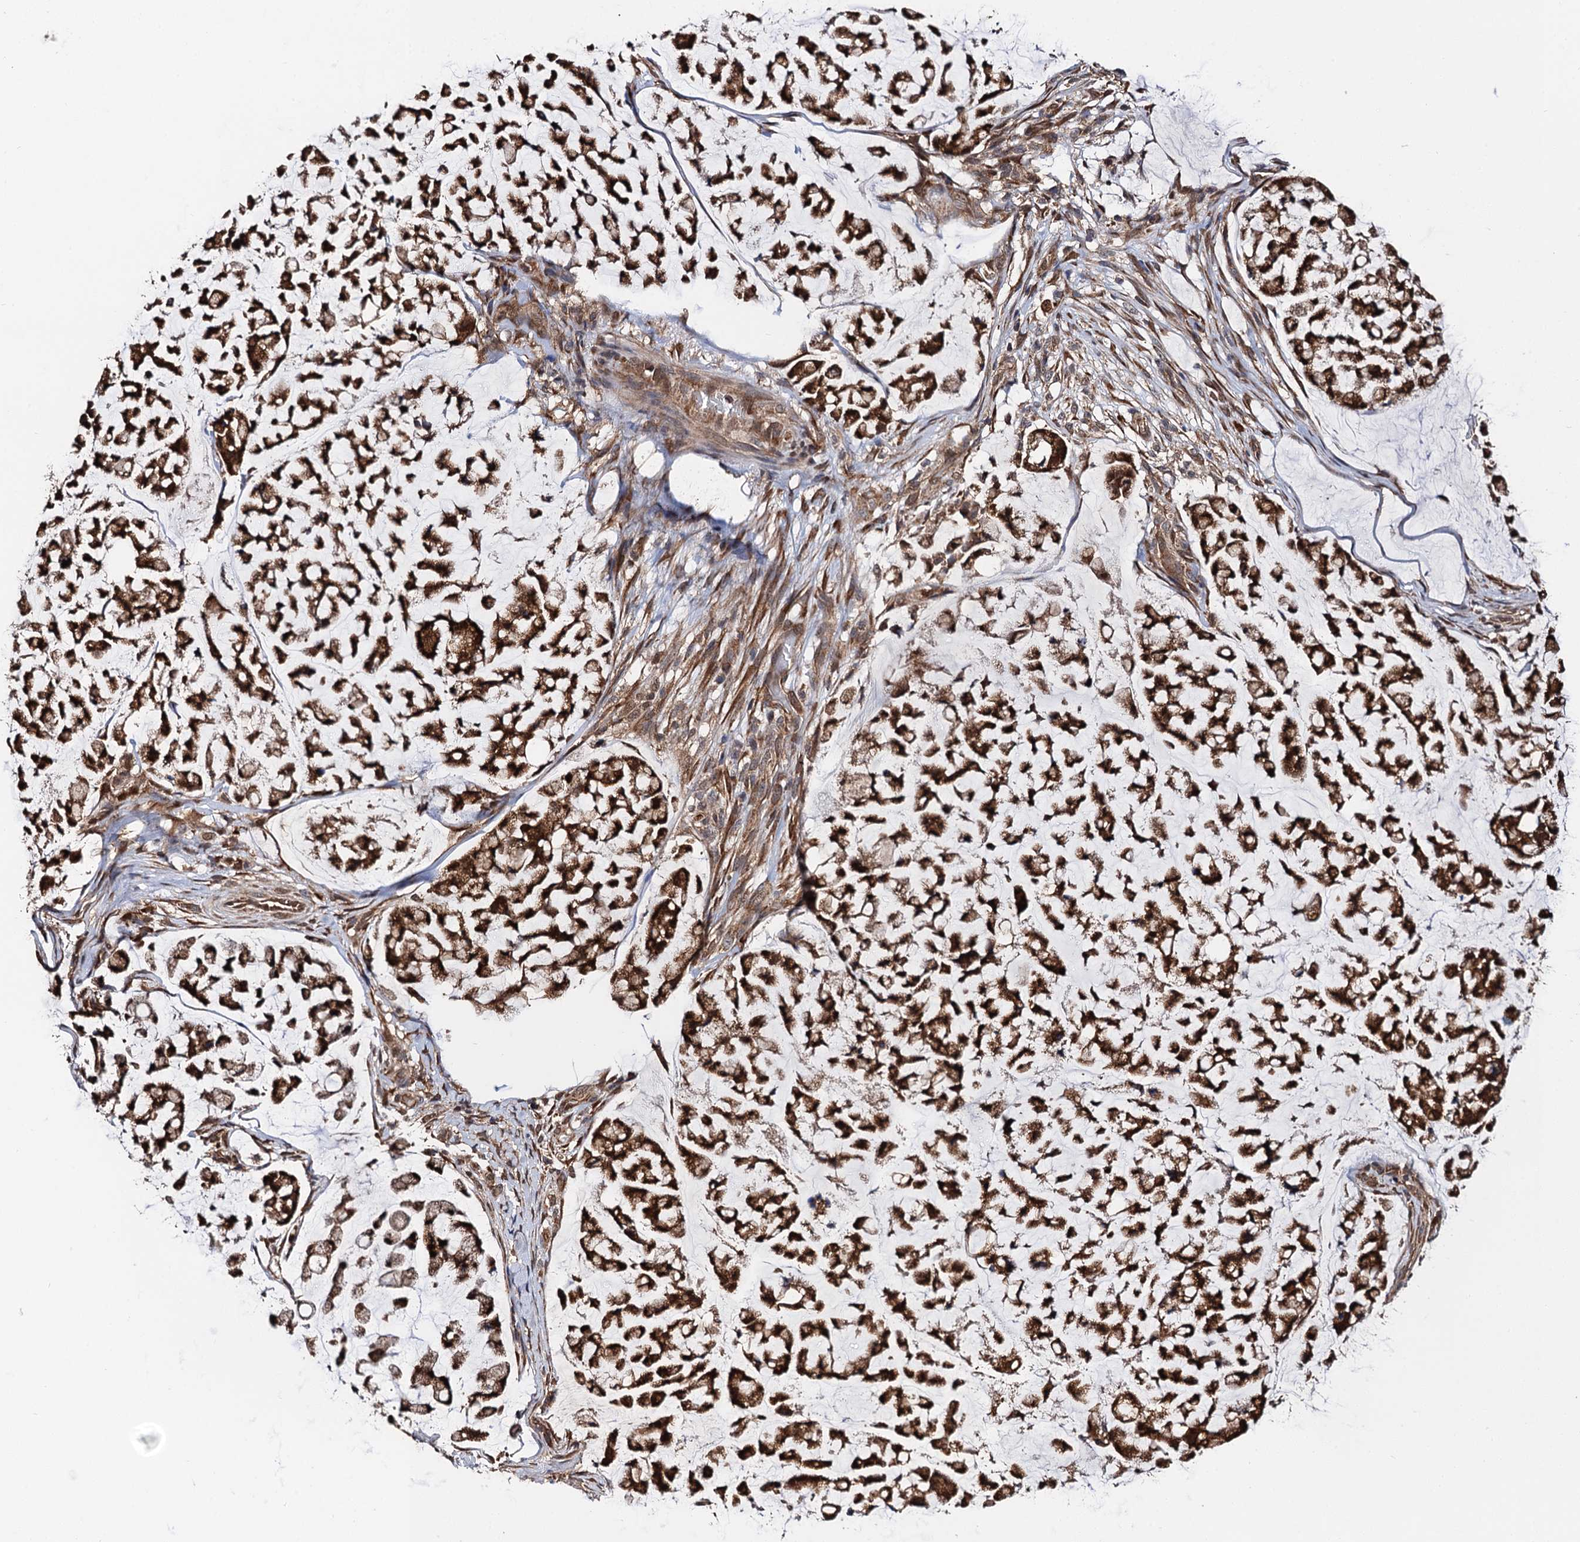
{"staining": {"intensity": "moderate", "quantity": ">75%", "location": "cytoplasmic/membranous"}, "tissue": "stomach cancer", "cell_type": "Tumor cells", "image_type": "cancer", "snomed": [{"axis": "morphology", "description": "Adenocarcinoma, NOS"}, {"axis": "topography", "description": "Stomach, lower"}], "caption": "Immunohistochemical staining of human stomach cancer reveals moderate cytoplasmic/membranous protein positivity in approximately >75% of tumor cells. (Brightfield microscopy of DAB IHC at high magnification).", "gene": "MIER2", "patient": {"sex": "male", "age": 67}}